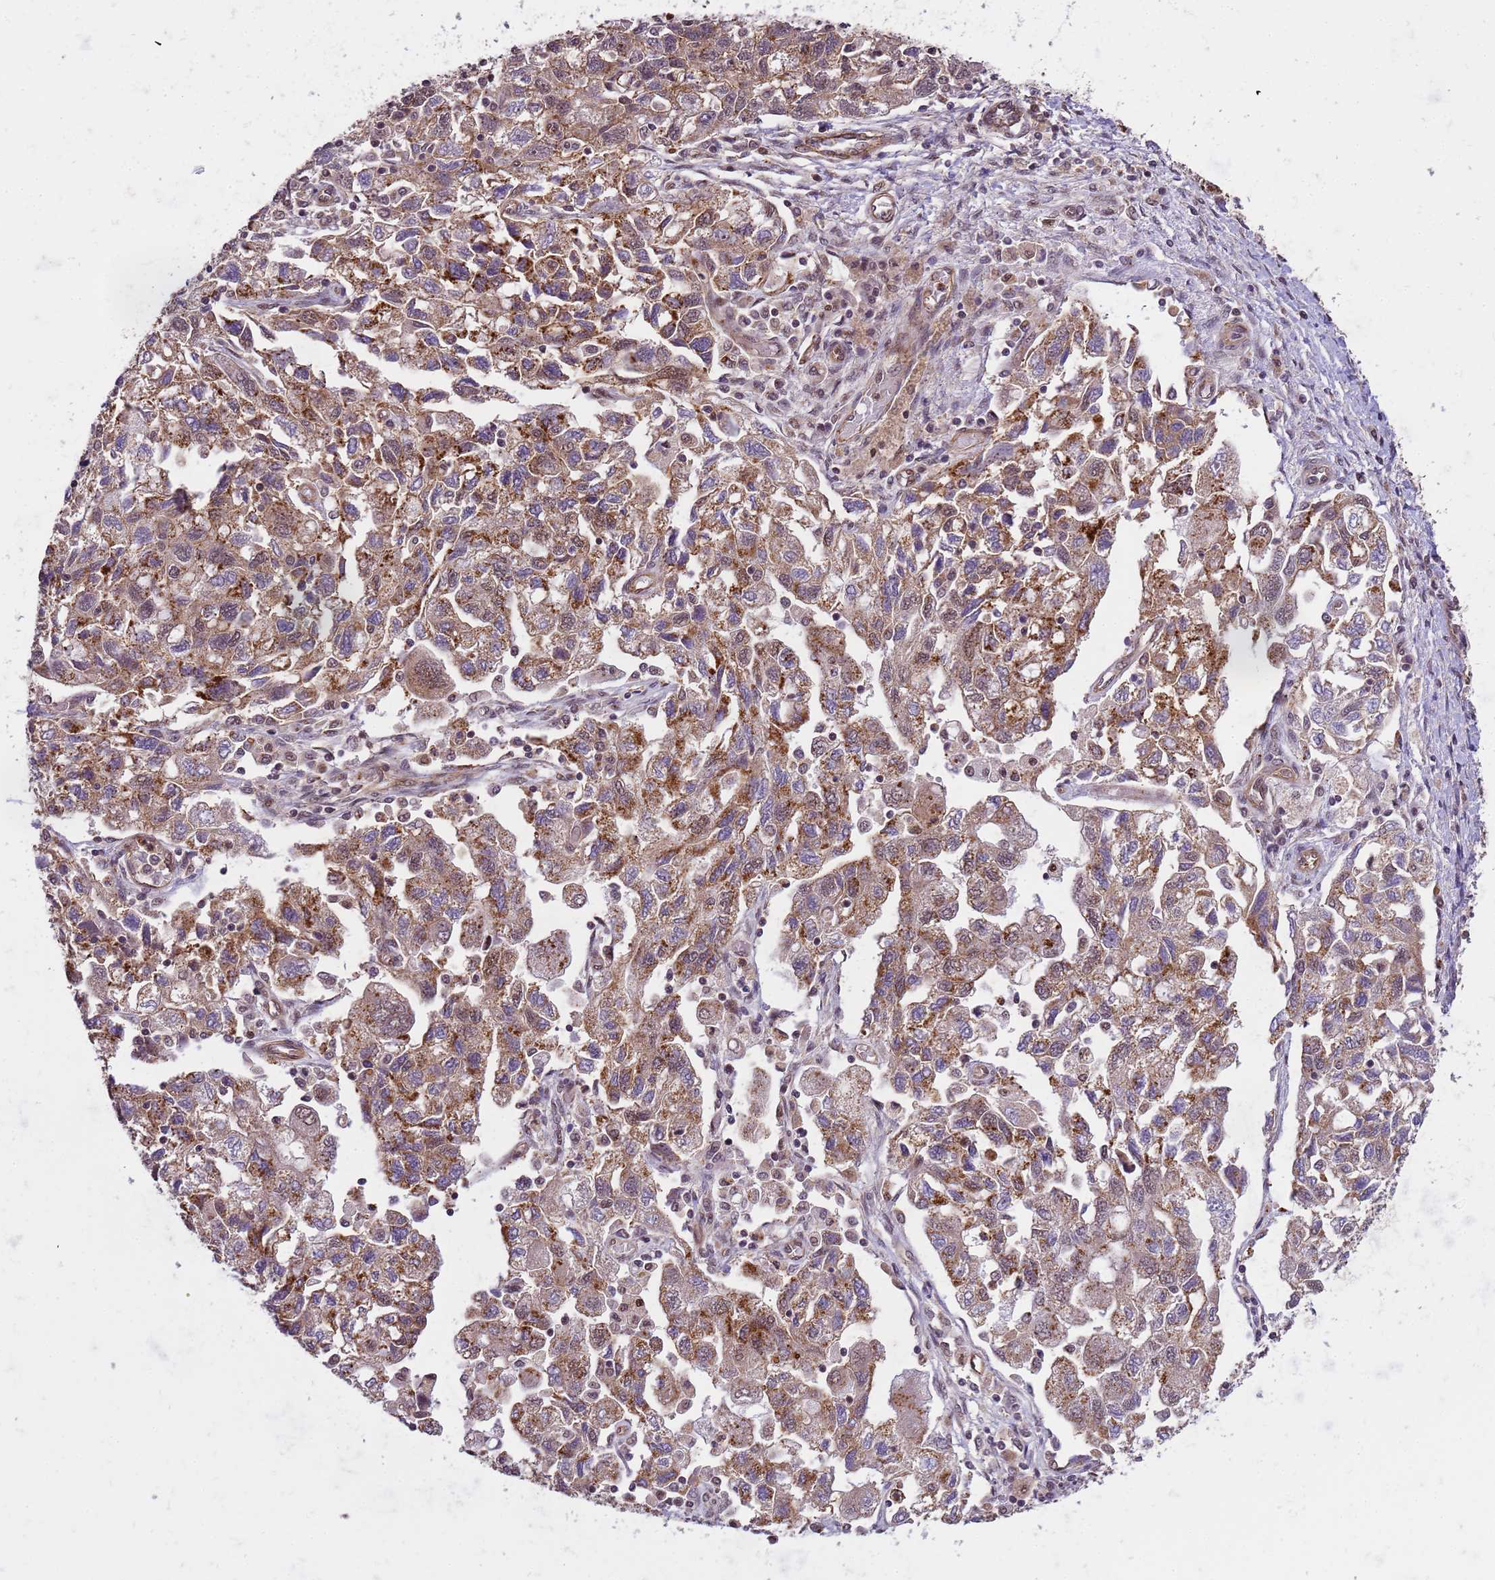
{"staining": {"intensity": "moderate", "quantity": ">75%", "location": "cytoplasmic/membranous,nuclear"}, "tissue": "ovarian cancer", "cell_type": "Tumor cells", "image_type": "cancer", "snomed": [{"axis": "morphology", "description": "Carcinoma, NOS"}, {"axis": "morphology", "description": "Cystadenocarcinoma, serous, NOS"}, {"axis": "topography", "description": "Ovary"}], "caption": "The micrograph exhibits immunohistochemical staining of serous cystadenocarcinoma (ovarian). There is moderate cytoplasmic/membranous and nuclear expression is seen in approximately >75% of tumor cells.", "gene": "EMC2", "patient": {"sex": "female", "age": 69}}